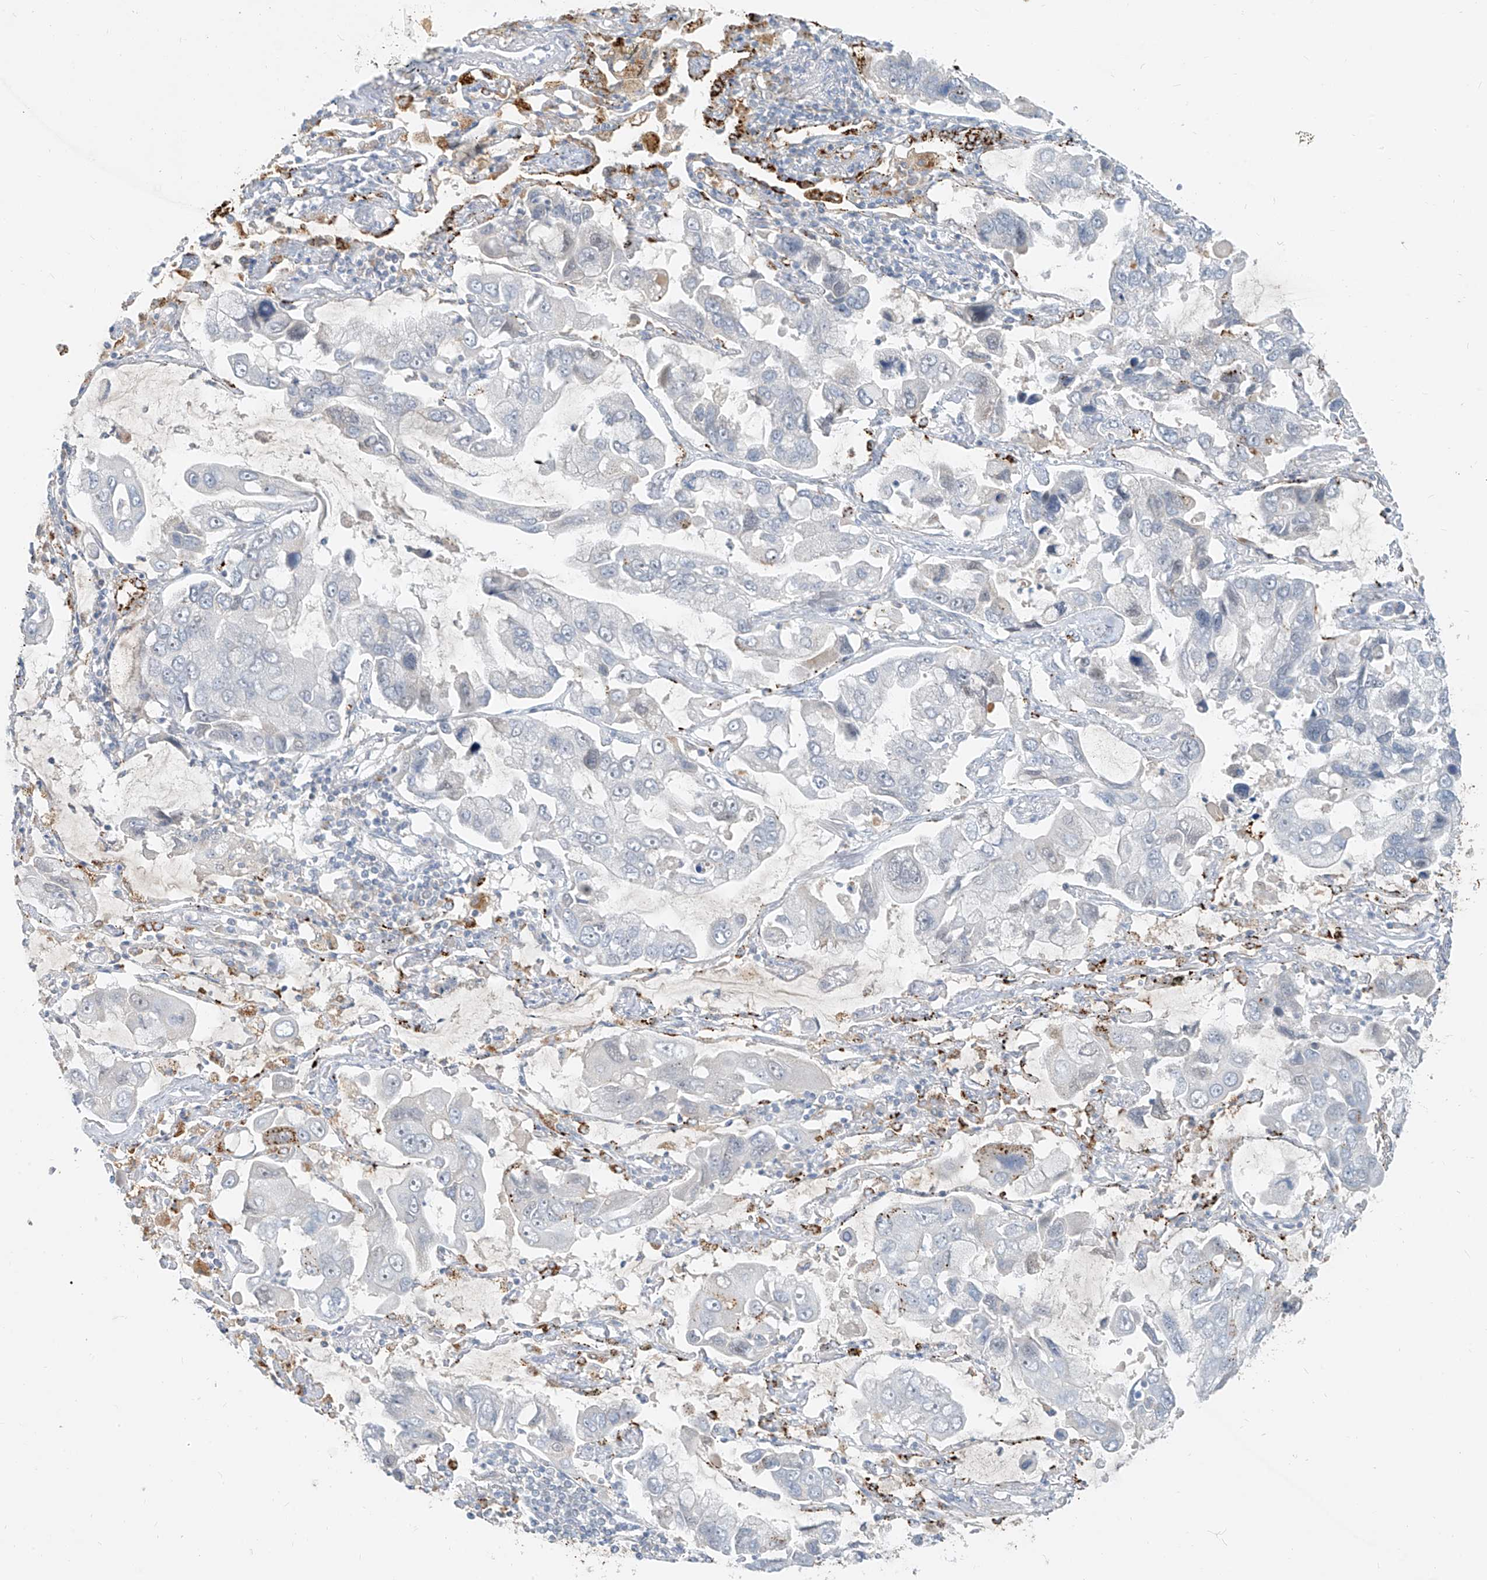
{"staining": {"intensity": "moderate", "quantity": "<25%", "location": "cytoplasmic/membranous"}, "tissue": "lung cancer", "cell_type": "Tumor cells", "image_type": "cancer", "snomed": [{"axis": "morphology", "description": "Adenocarcinoma, NOS"}, {"axis": "topography", "description": "Lung"}], "caption": "Protein expression analysis of adenocarcinoma (lung) displays moderate cytoplasmic/membranous staining in about <25% of tumor cells.", "gene": "C2orf42", "patient": {"sex": "male", "age": 64}}